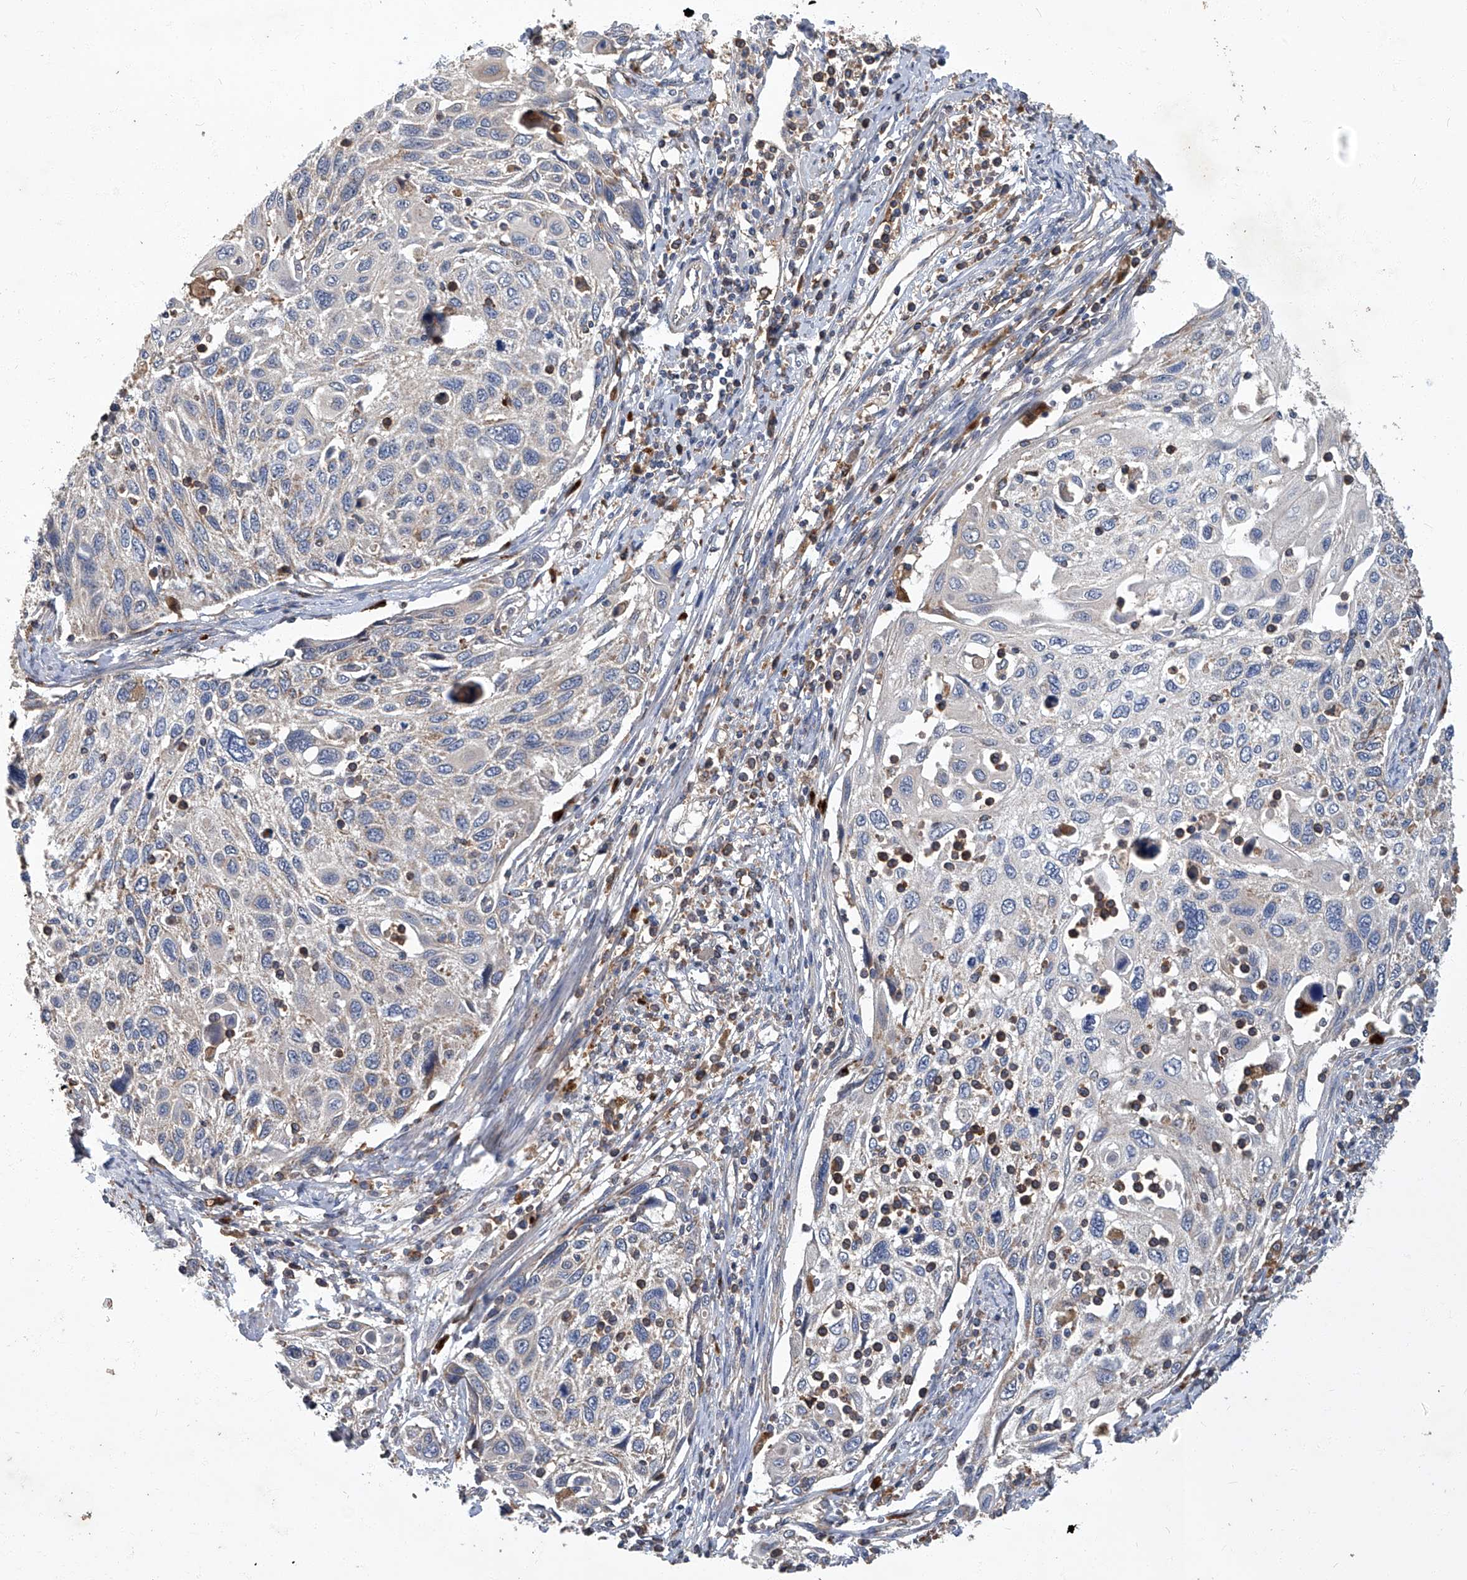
{"staining": {"intensity": "negative", "quantity": "none", "location": "none"}, "tissue": "cervical cancer", "cell_type": "Tumor cells", "image_type": "cancer", "snomed": [{"axis": "morphology", "description": "Squamous cell carcinoma, NOS"}, {"axis": "topography", "description": "Cervix"}], "caption": "This is an immunohistochemistry (IHC) photomicrograph of human cervical cancer (squamous cell carcinoma). There is no expression in tumor cells.", "gene": "TNFRSF13B", "patient": {"sex": "female", "age": 70}}